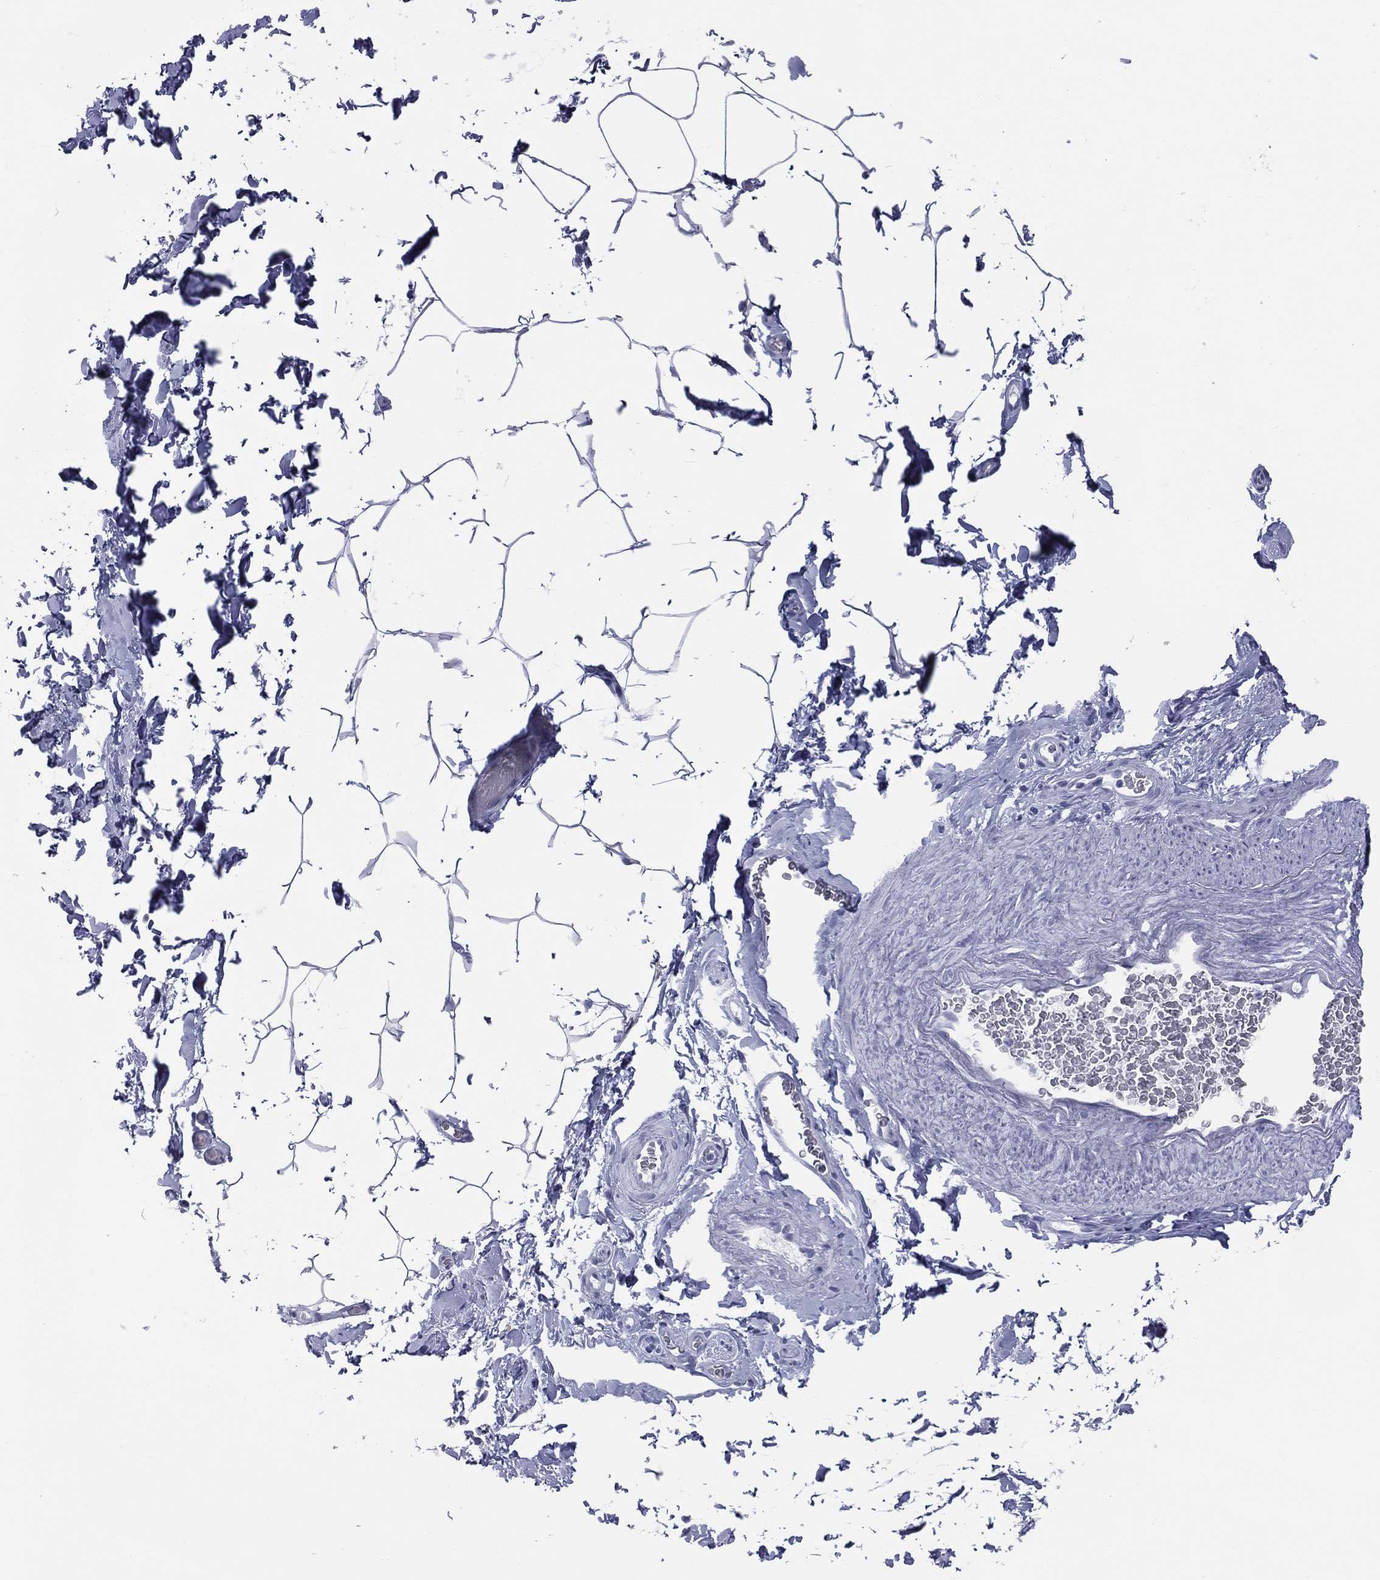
{"staining": {"intensity": "negative", "quantity": "none", "location": "none"}, "tissue": "adipose tissue", "cell_type": "Adipocytes", "image_type": "normal", "snomed": [{"axis": "morphology", "description": "Normal tissue, NOS"}, {"axis": "topography", "description": "Soft tissue"}, {"axis": "topography", "description": "Vascular tissue"}], "caption": "Immunohistochemistry of benign adipose tissue exhibits no expression in adipocytes.", "gene": "MLN", "patient": {"sex": "male", "age": 41}}